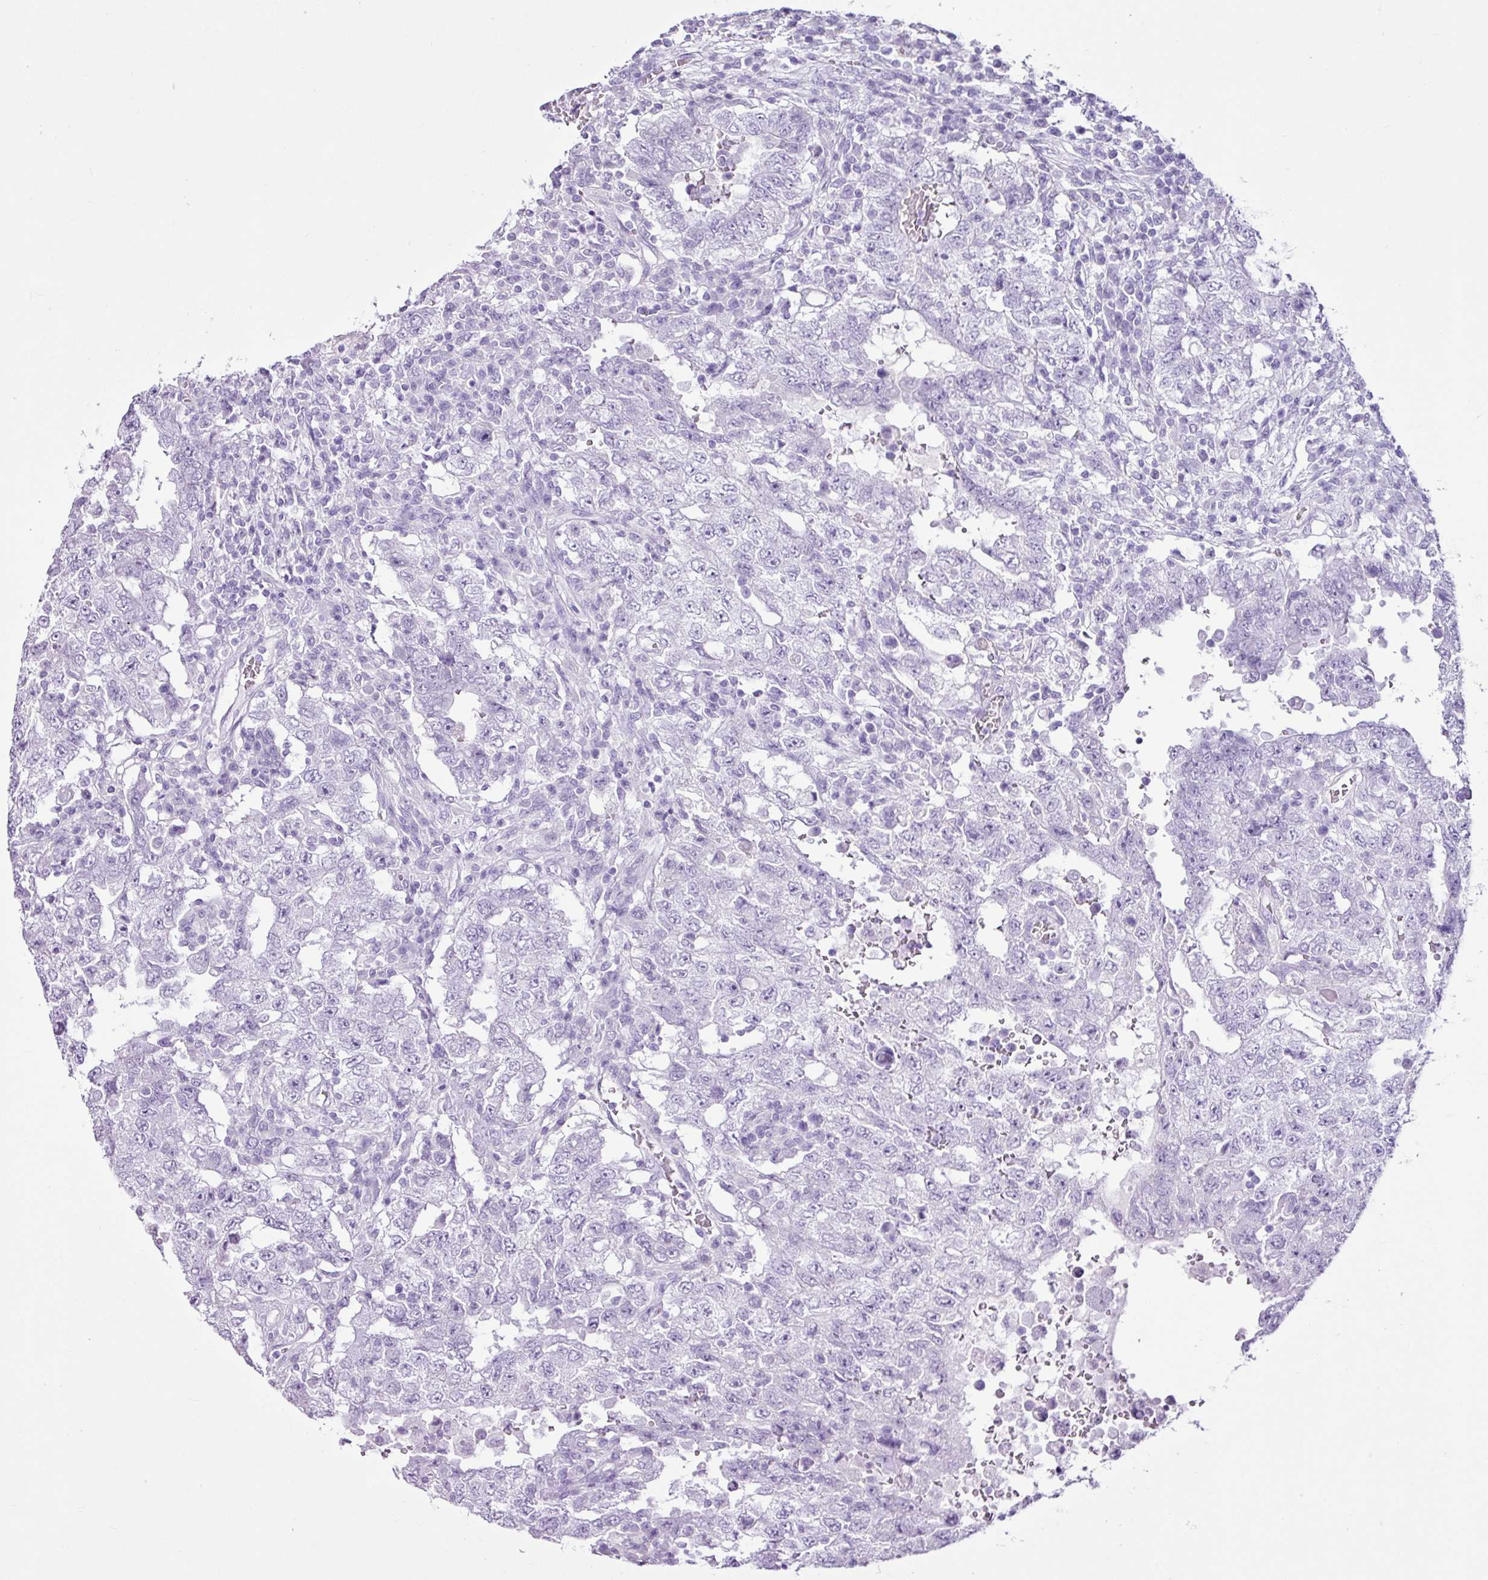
{"staining": {"intensity": "negative", "quantity": "none", "location": "none"}, "tissue": "testis cancer", "cell_type": "Tumor cells", "image_type": "cancer", "snomed": [{"axis": "morphology", "description": "Carcinoma, Embryonal, NOS"}, {"axis": "topography", "description": "Testis"}], "caption": "A micrograph of embryonal carcinoma (testis) stained for a protein displays no brown staining in tumor cells.", "gene": "PGR", "patient": {"sex": "male", "age": 26}}